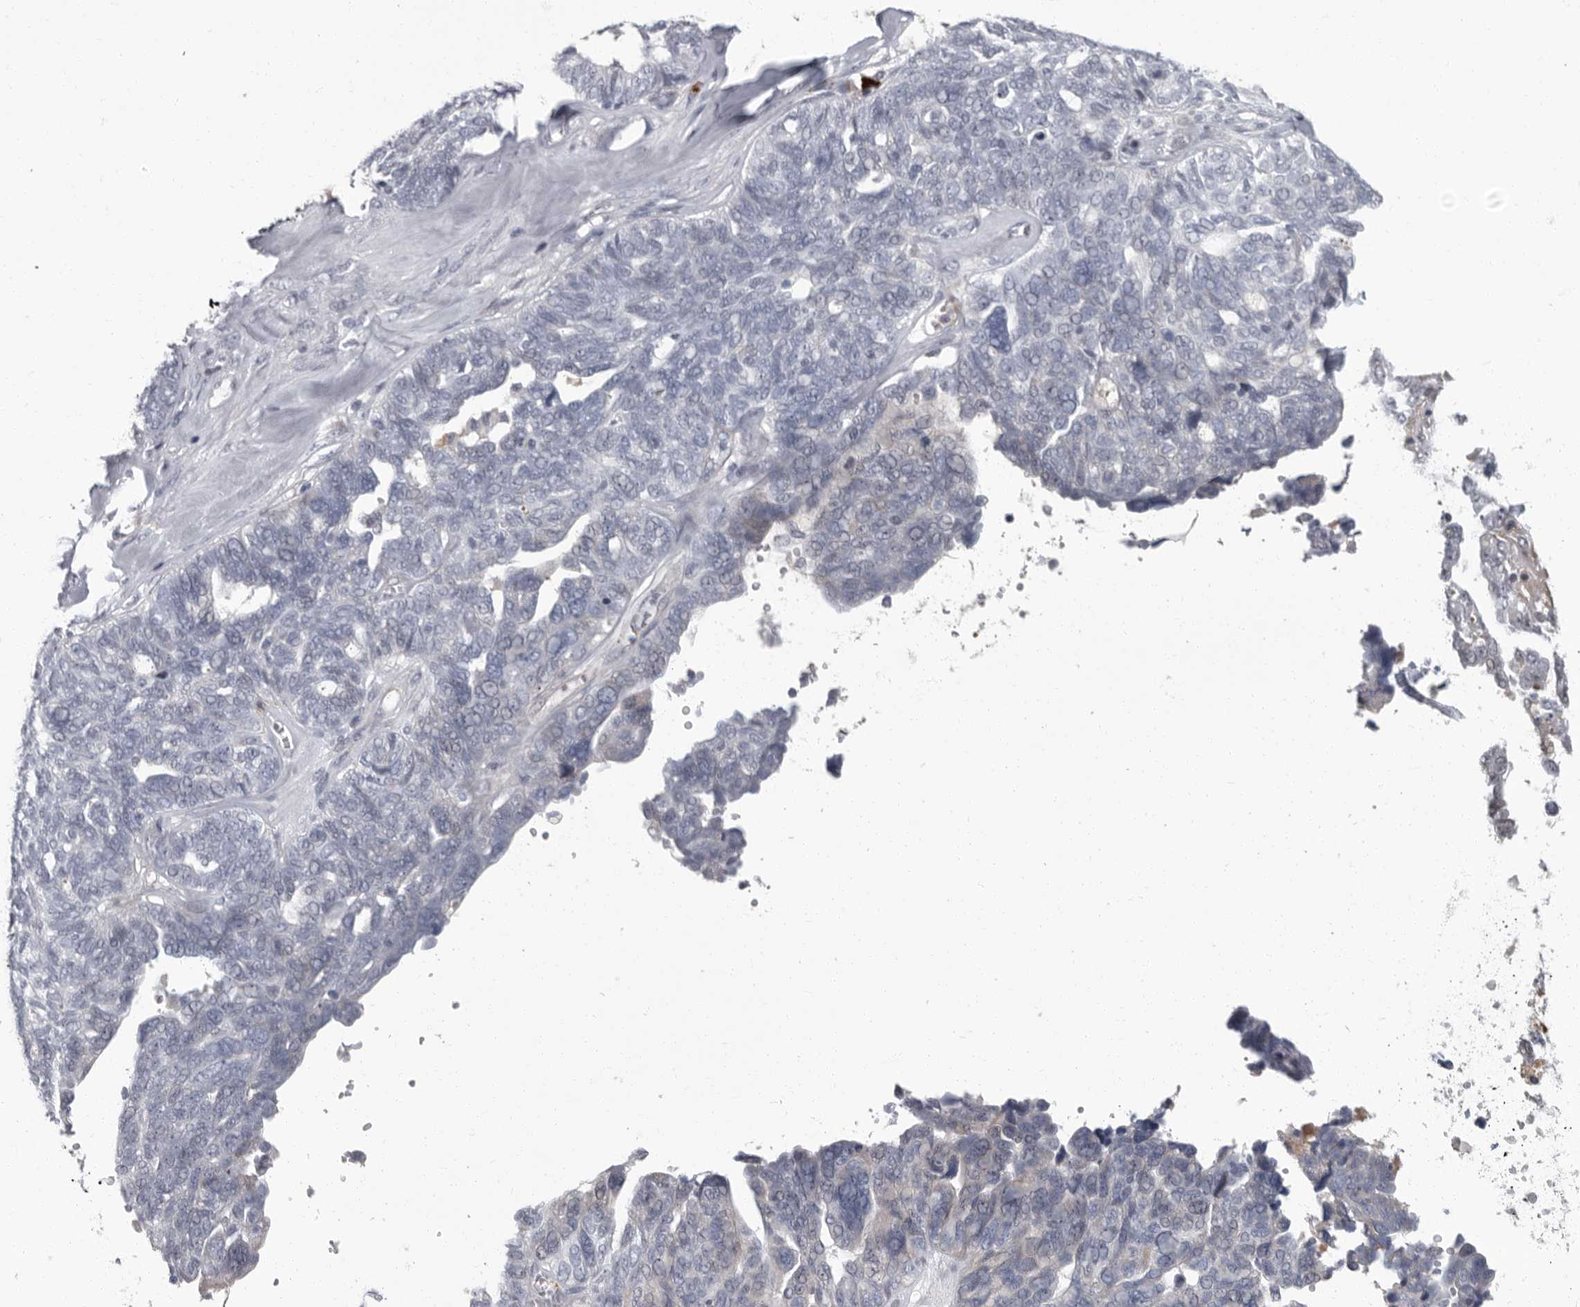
{"staining": {"intensity": "negative", "quantity": "none", "location": "none"}, "tissue": "ovarian cancer", "cell_type": "Tumor cells", "image_type": "cancer", "snomed": [{"axis": "morphology", "description": "Cystadenocarcinoma, serous, NOS"}, {"axis": "topography", "description": "Ovary"}], "caption": "Immunohistochemical staining of human ovarian cancer (serous cystadenocarcinoma) displays no significant staining in tumor cells.", "gene": "SLC25A39", "patient": {"sex": "female", "age": 79}}